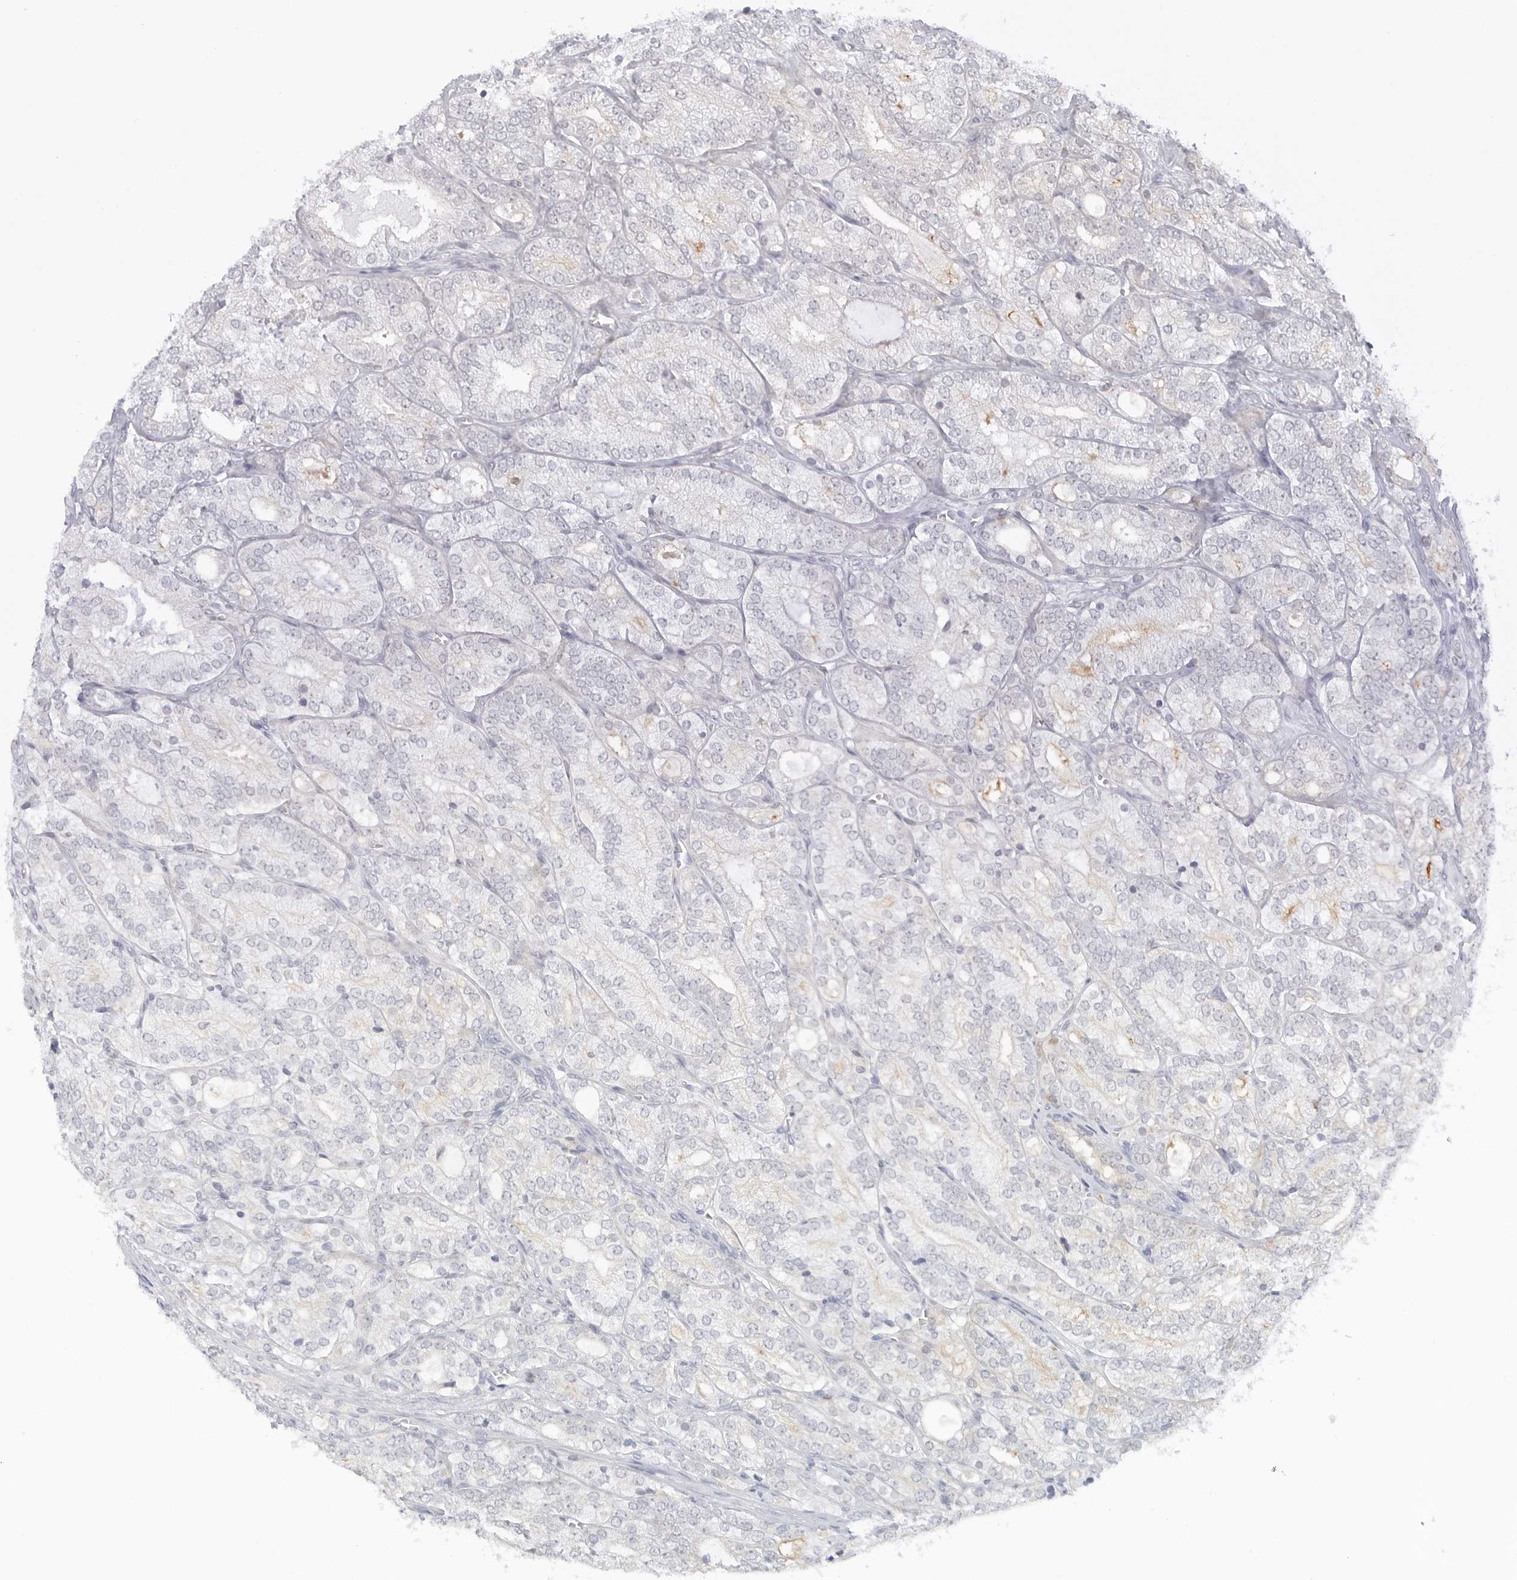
{"staining": {"intensity": "negative", "quantity": "none", "location": "none"}, "tissue": "prostate cancer", "cell_type": "Tumor cells", "image_type": "cancer", "snomed": [{"axis": "morphology", "description": "Adenocarcinoma, High grade"}, {"axis": "topography", "description": "Prostate"}], "caption": "Immunohistochemical staining of prostate cancer displays no significant staining in tumor cells.", "gene": "SLC9A3R1", "patient": {"sex": "male", "age": 57}}